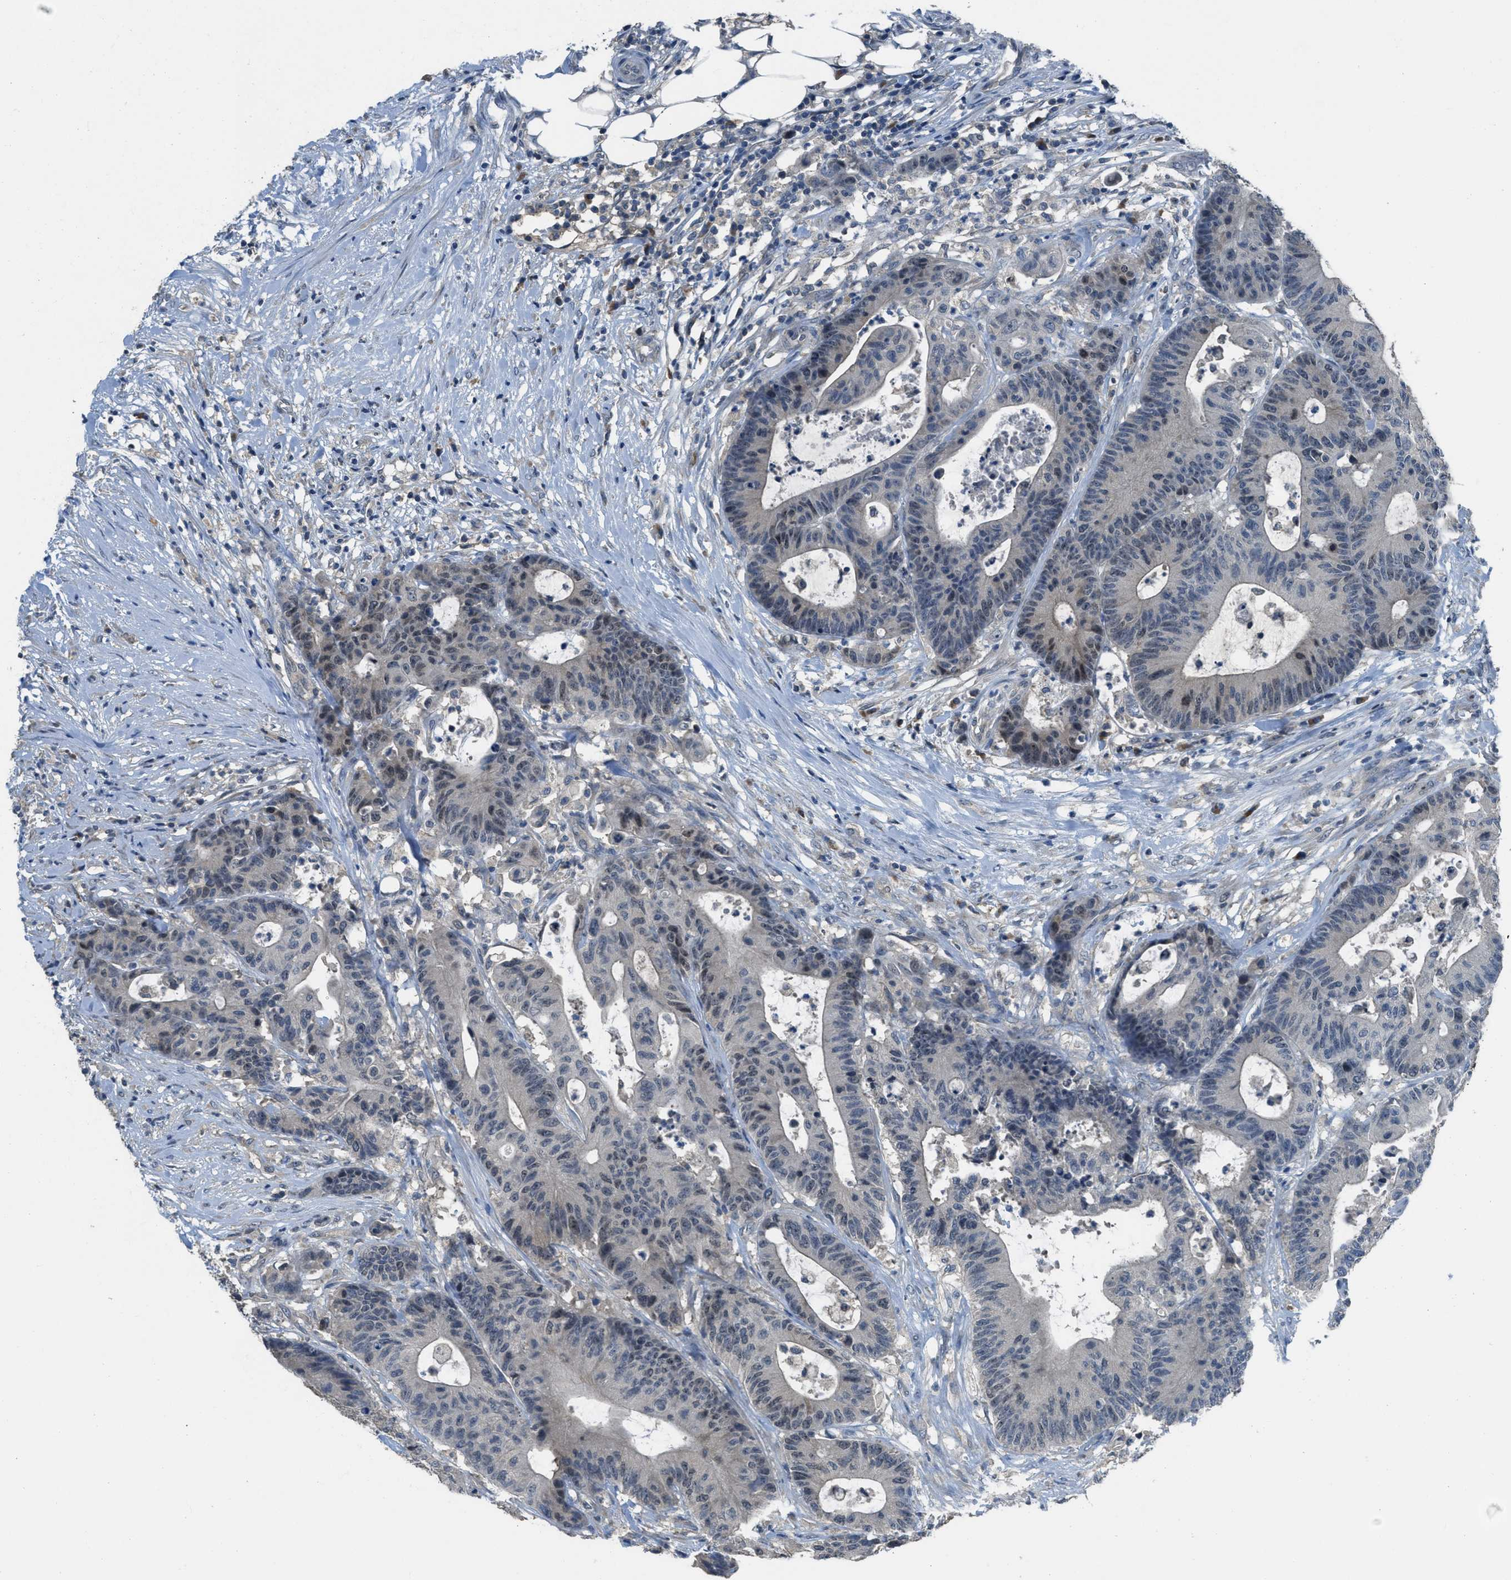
{"staining": {"intensity": "moderate", "quantity": "<25%", "location": "nuclear"}, "tissue": "colorectal cancer", "cell_type": "Tumor cells", "image_type": "cancer", "snomed": [{"axis": "morphology", "description": "Adenocarcinoma, NOS"}, {"axis": "topography", "description": "Colon"}], "caption": "High-power microscopy captured an immunohistochemistry micrograph of colorectal adenocarcinoma, revealing moderate nuclear staining in about <25% of tumor cells.", "gene": "MIS18A", "patient": {"sex": "female", "age": 84}}